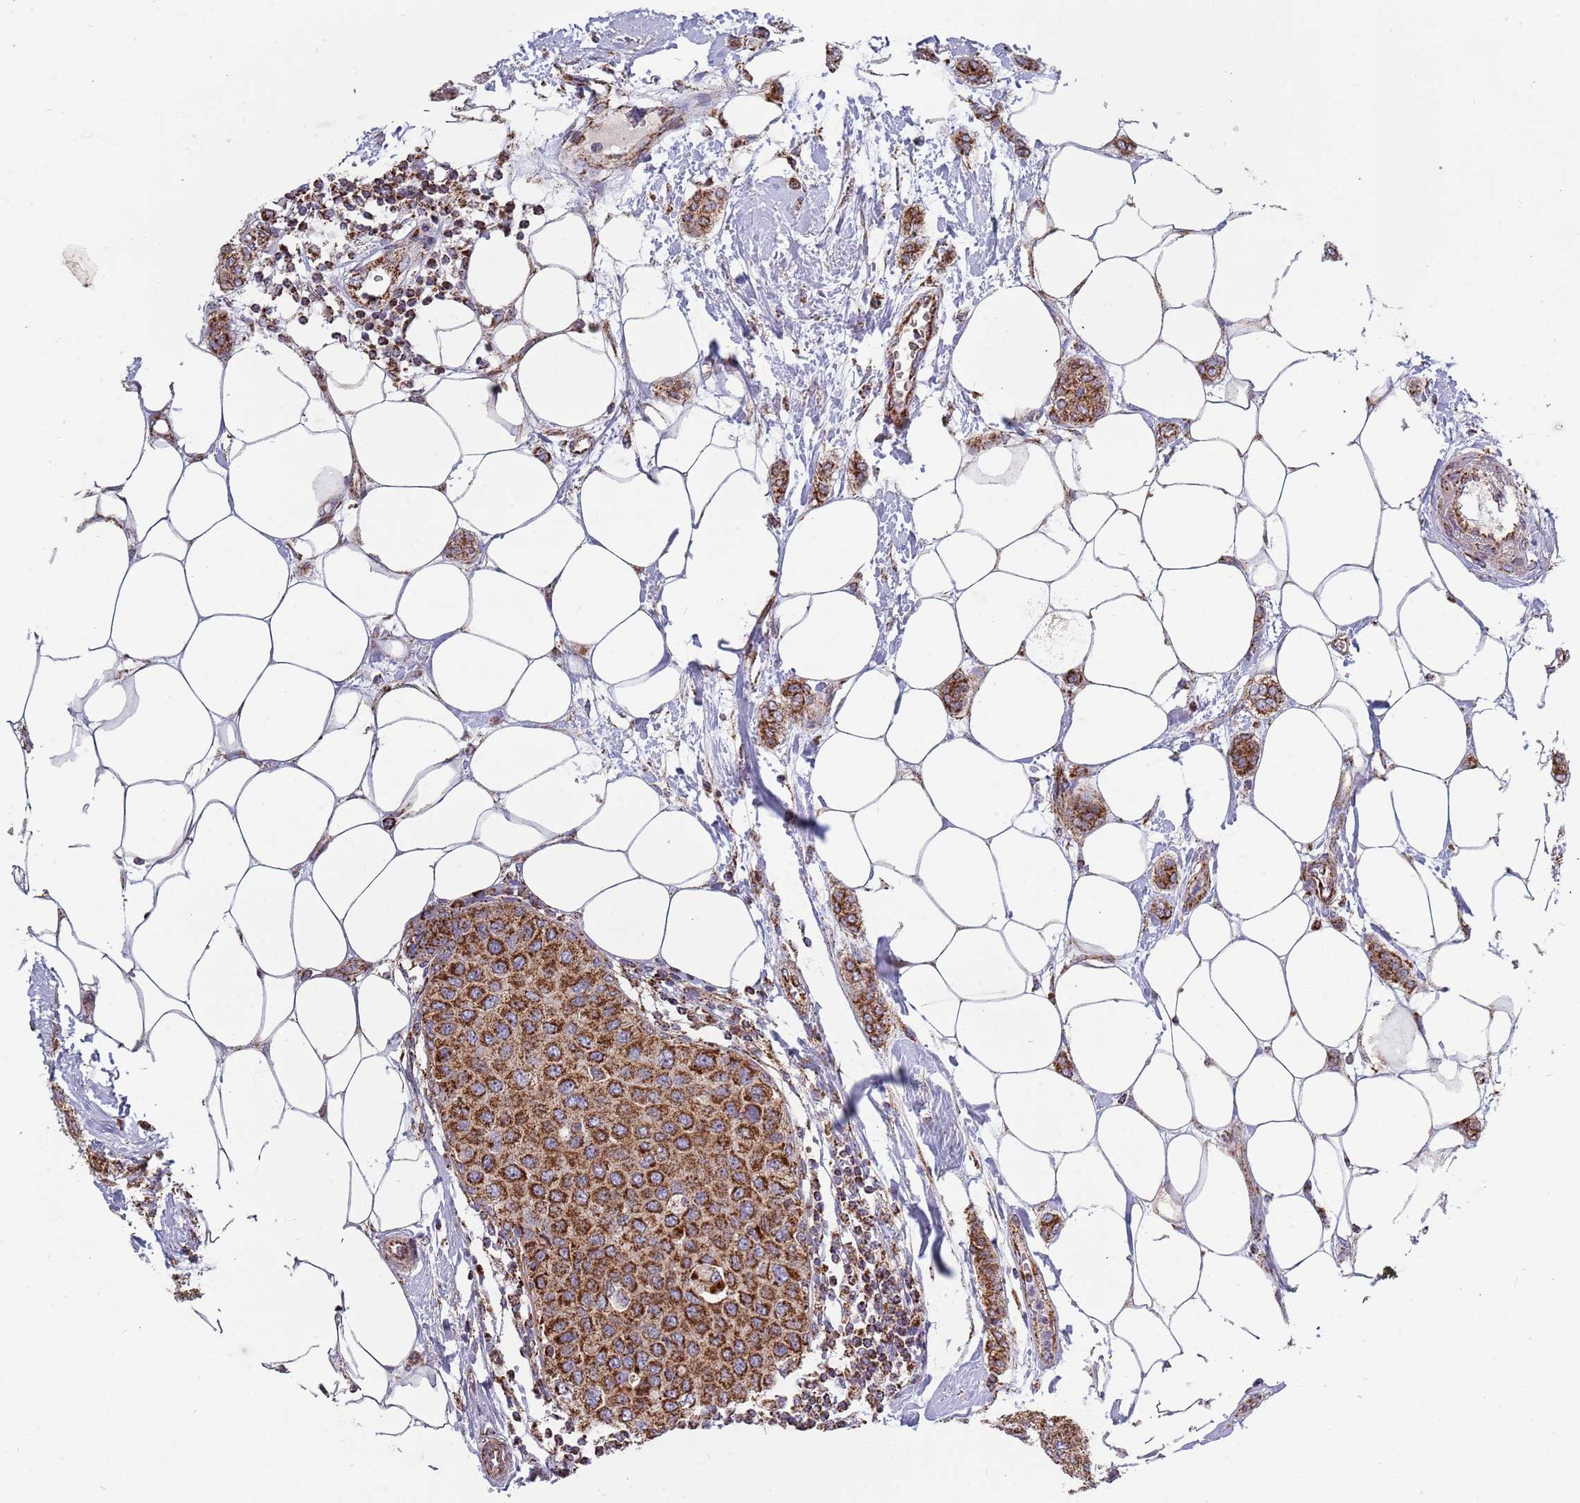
{"staining": {"intensity": "strong", "quantity": ">75%", "location": "cytoplasmic/membranous"}, "tissue": "breast cancer", "cell_type": "Tumor cells", "image_type": "cancer", "snomed": [{"axis": "morphology", "description": "Duct carcinoma"}, {"axis": "topography", "description": "Breast"}], "caption": "Immunohistochemistry (IHC) (DAB (3,3'-diaminobenzidine)) staining of human breast intraductal carcinoma exhibits strong cytoplasmic/membranous protein staining in about >75% of tumor cells.", "gene": "VPS16", "patient": {"sex": "female", "age": 72}}